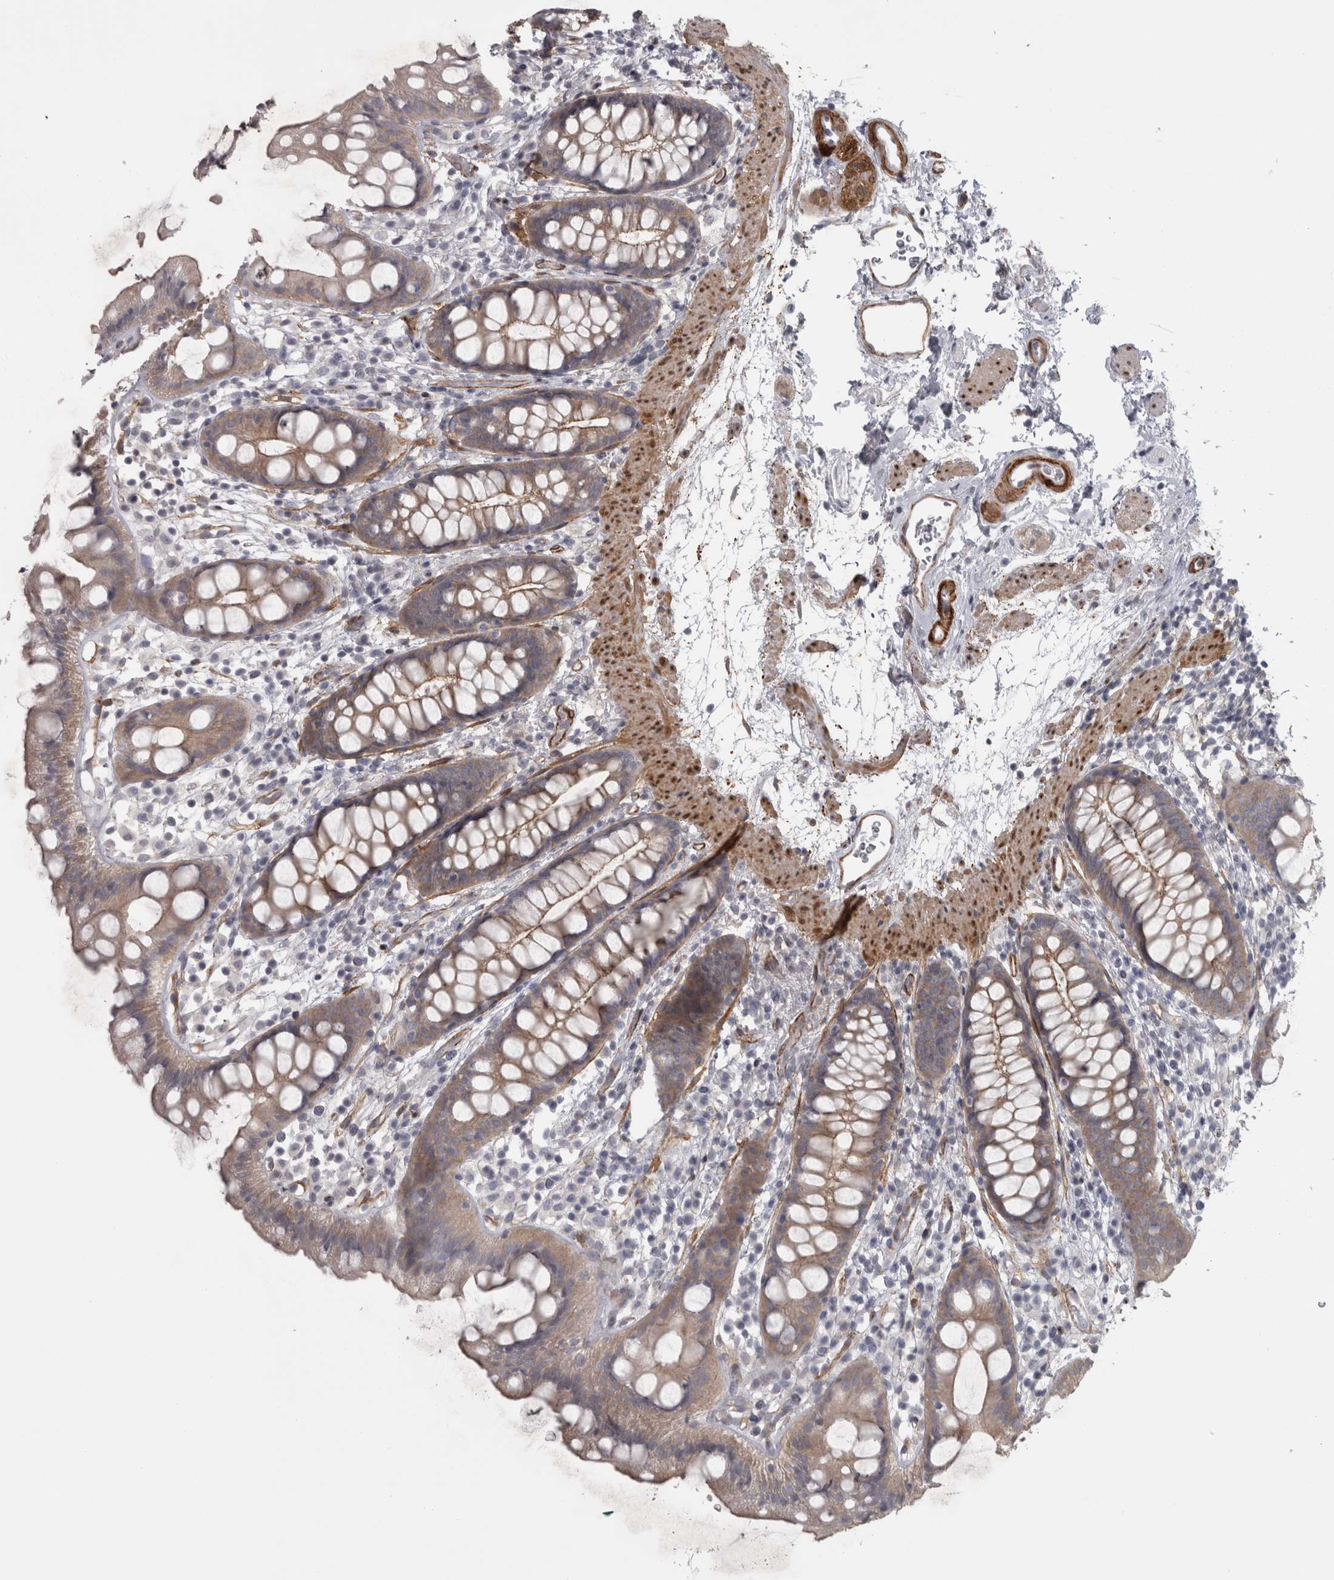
{"staining": {"intensity": "moderate", "quantity": ">75%", "location": "cytoplasmic/membranous"}, "tissue": "rectum", "cell_type": "Glandular cells", "image_type": "normal", "snomed": [{"axis": "morphology", "description": "Normal tissue, NOS"}, {"axis": "topography", "description": "Rectum"}], "caption": "Immunohistochemical staining of normal human rectum demonstrates medium levels of moderate cytoplasmic/membranous expression in about >75% of glandular cells. The staining was performed using DAB (3,3'-diaminobenzidine) to visualize the protein expression in brown, while the nuclei were stained in blue with hematoxylin (Magnification: 20x).", "gene": "PPP1R12B", "patient": {"sex": "female", "age": 65}}